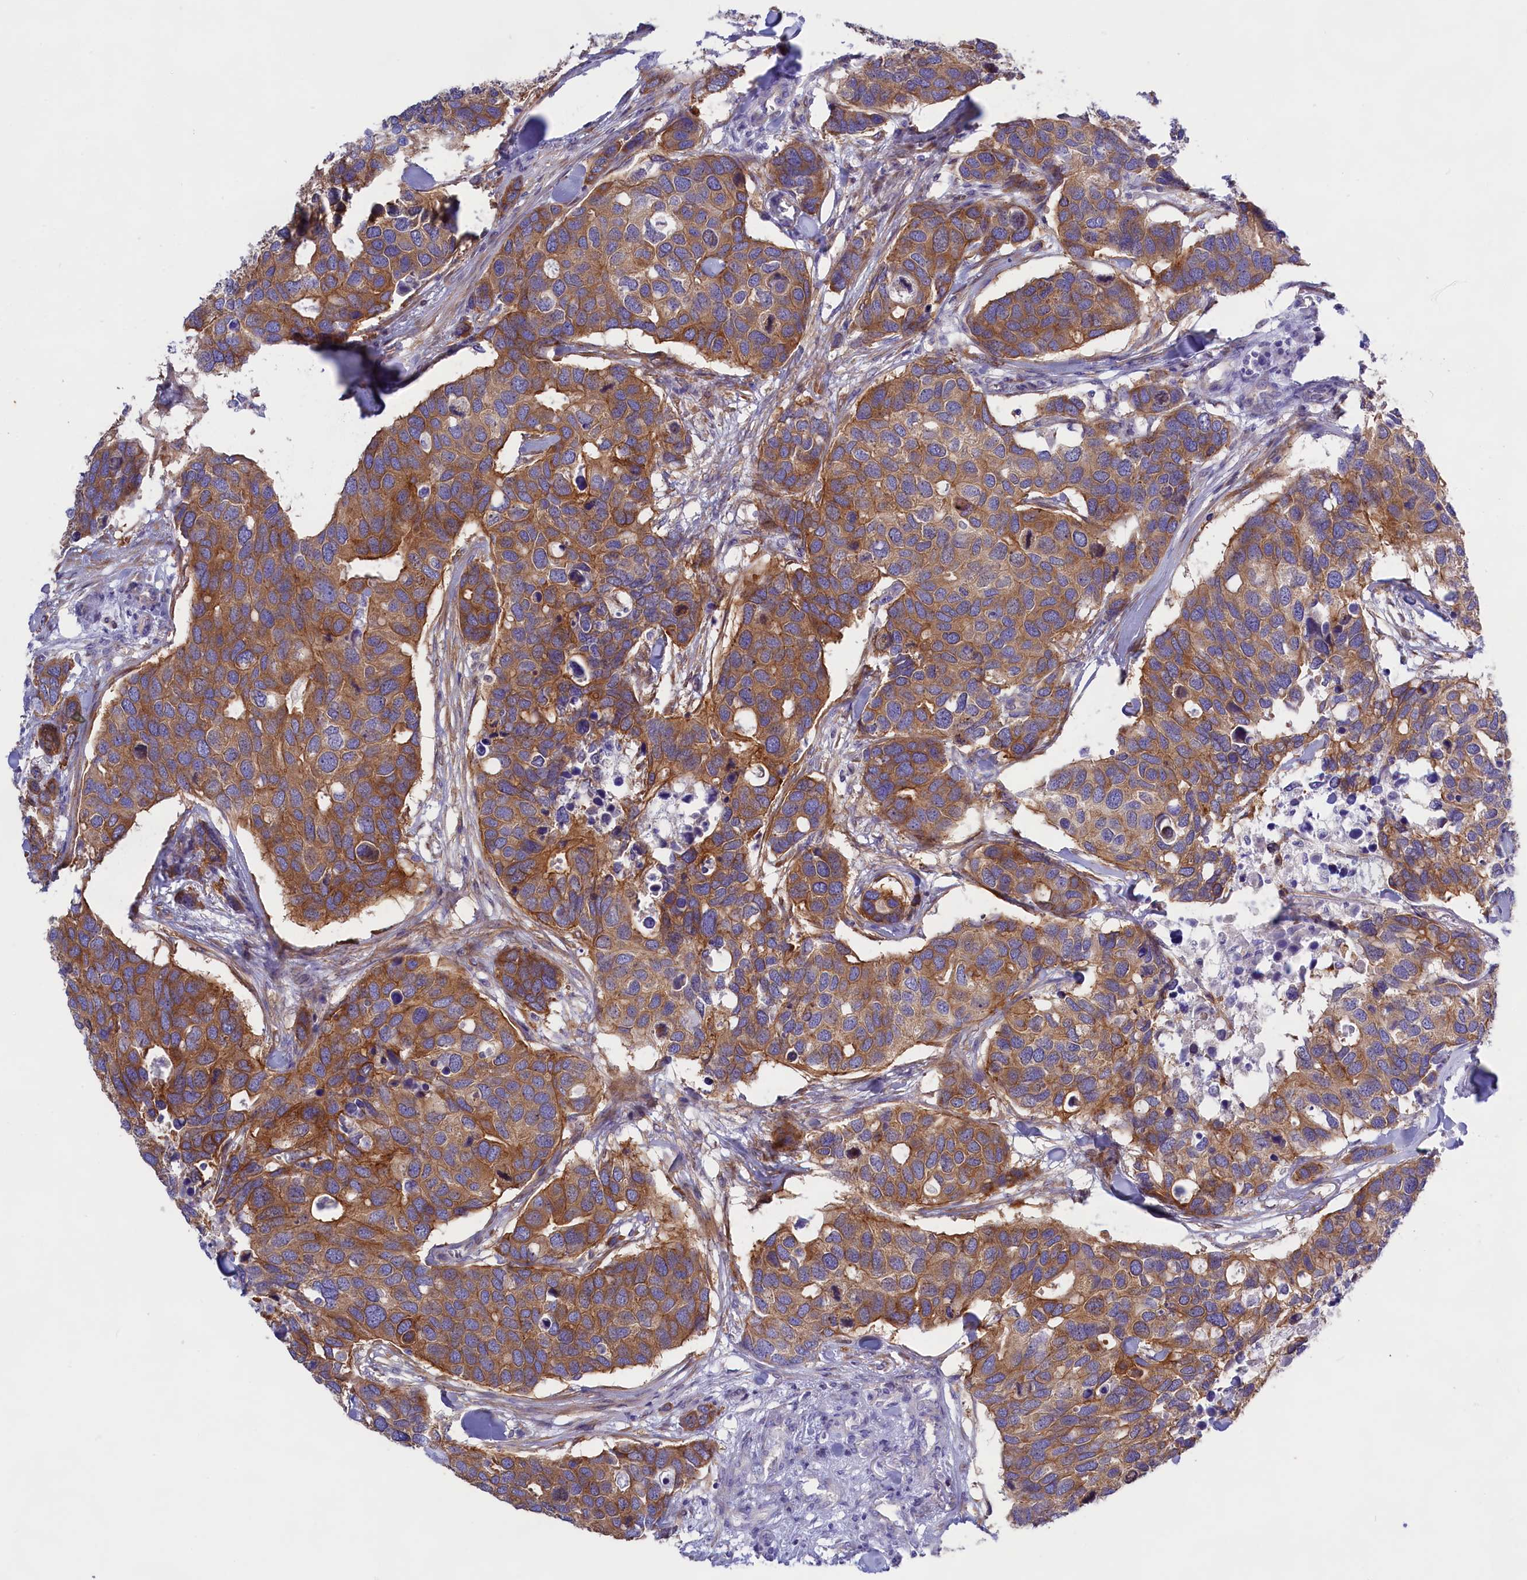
{"staining": {"intensity": "strong", "quantity": ">75%", "location": "cytoplasmic/membranous"}, "tissue": "breast cancer", "cell_type": "Tumor cells", "image_type": "cancer", "snomed": [{"axis": "morphology", "description": "Duct carcinoma"}, {"axis": "topography", "description": "Breast"}], "caption": "Protein expression by IHC shows strong cytoplasmic/membranous staining in about >75% of tumor cells in breast intraductal carcinoma. The protein of interest is shown in brown color, while the nuclei are stained blue.", "gene": "PPP1R13L", "patient": {"sex": "female", "age": 83}}